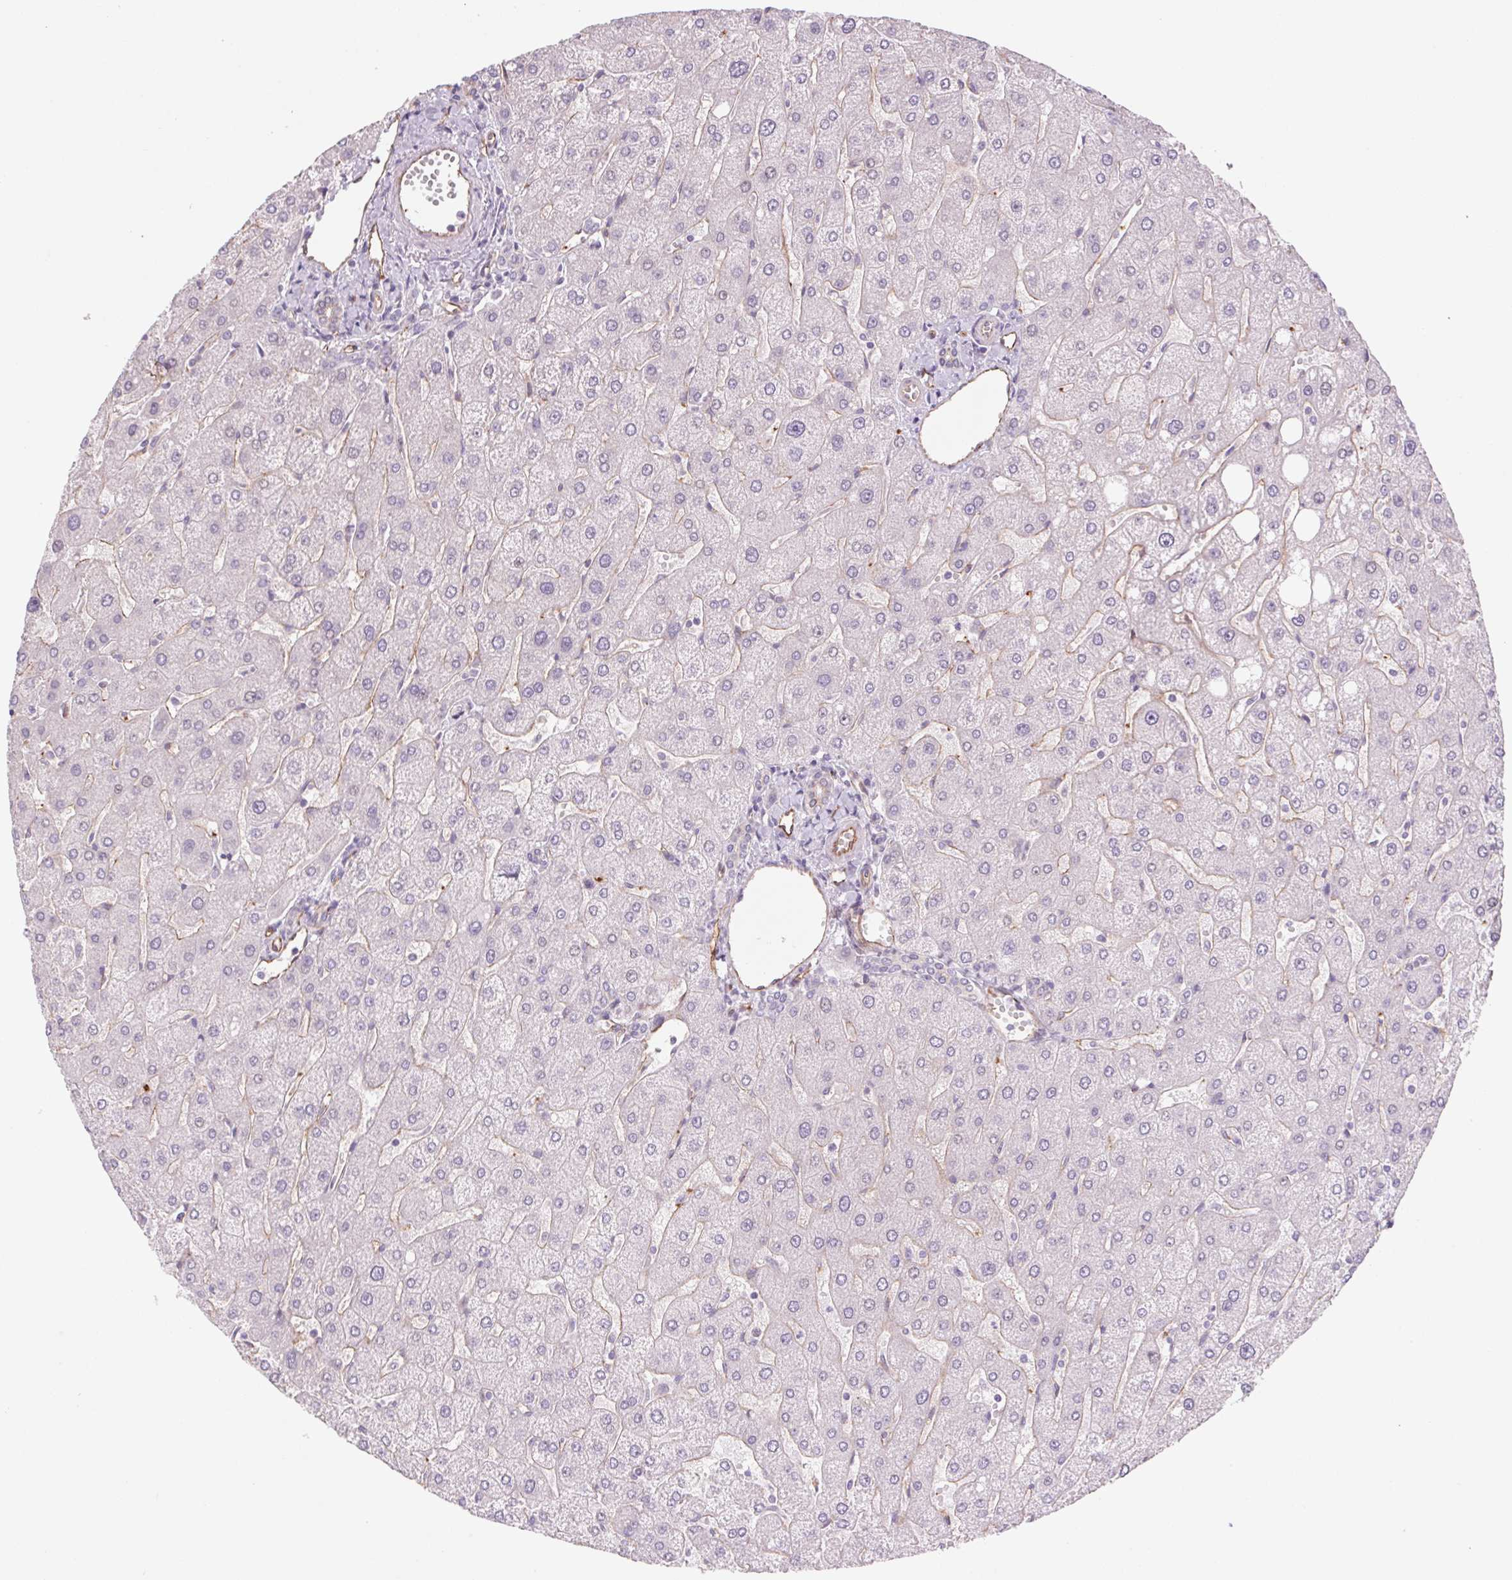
{"staining": {"intensity": "negative", "quantity": "none", "location": "none"}, "tissue": "liver", "cell_type": "Cholangiocytes", "image_type": "normal", "snomed": [{"axis": "morphology", "description": "Normal tissue, NOS"}, {"axis": "topography", "description": "Liver"}], "caption": "This is an immunohistochemistry (IHC) photomicrograph of benign liver. There is no expression in cholangiocytes.", "gene": "MS4A13", "patient": {"sex": "male", "age": 67}}